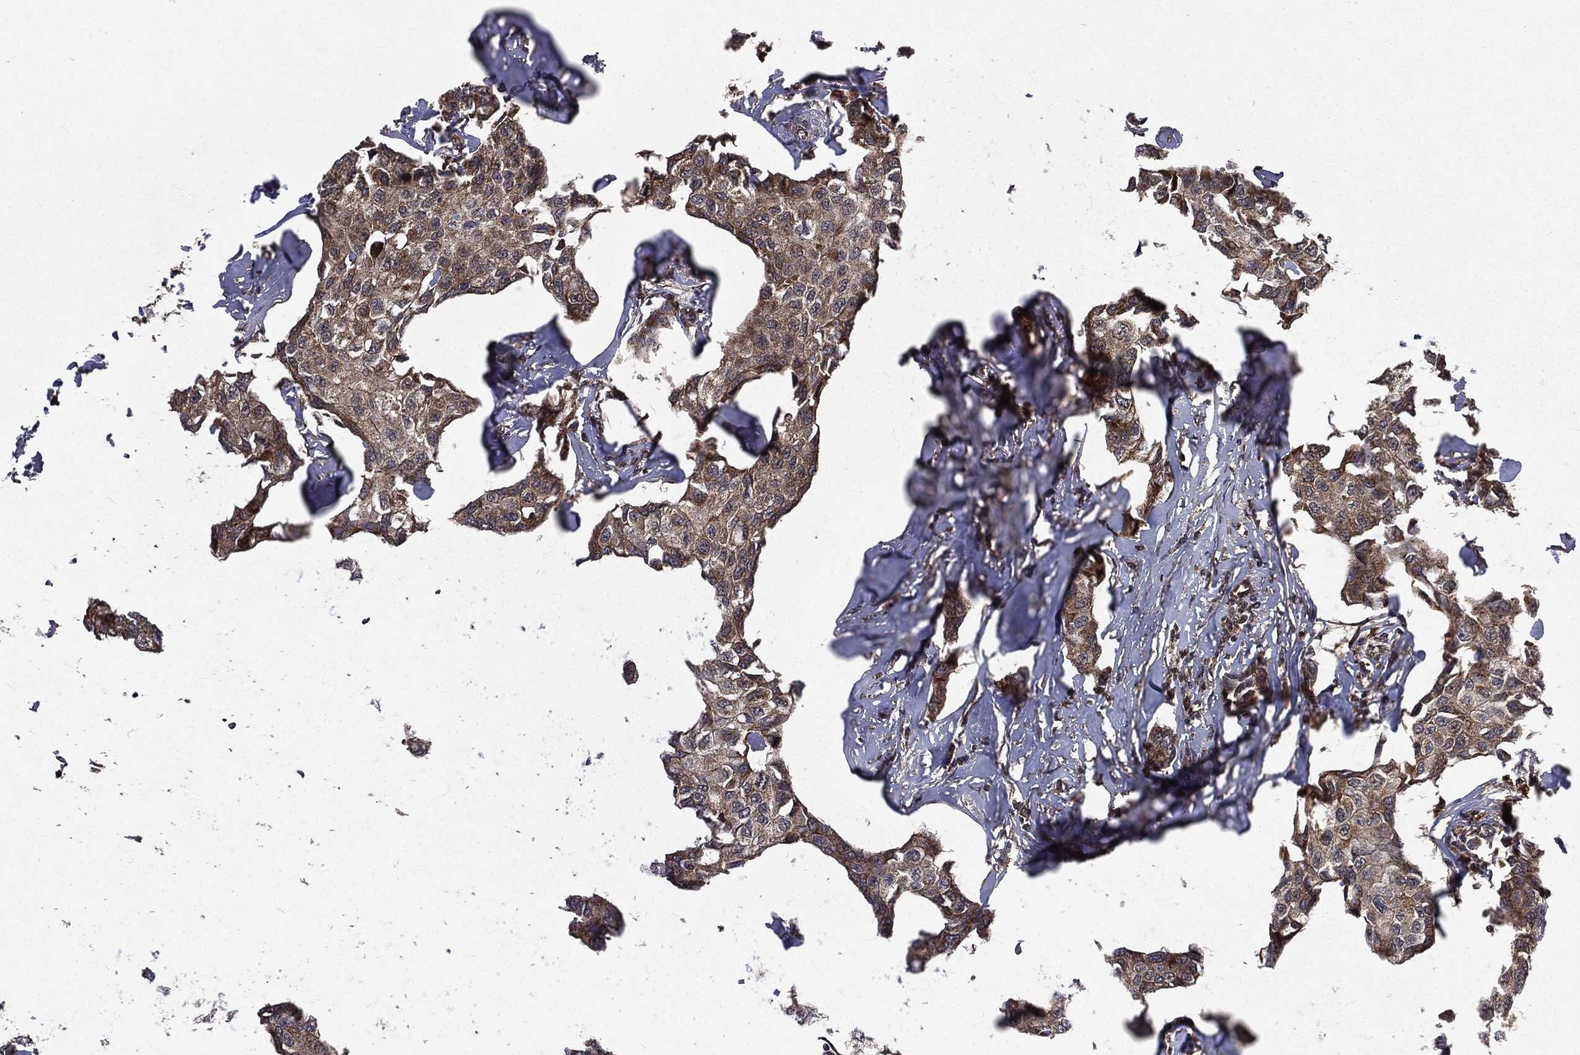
{"staining": {"intensity": "moderate", "quantity": ">75%", "location": "cytoplasmic/membranous"}, "tissue": "breast cancer", "cell_type": "Tumor cells", "image_type": "cancer", "snomed": [{"axis": "morphology", "description": "Duct carcinoma"}, {"axis": "topography", "description": "Breast"}], "caption": "High-power microscopy captured an immunohistochemistry (IHC) photomicrograph of breast infiltrating ductal carcinoma, revealing moderate cytoplasmic/membranous expression in approximately >75% of tumor cells.", "gene": "LENG8", "patient": {"sex": "female", "age": 80}}